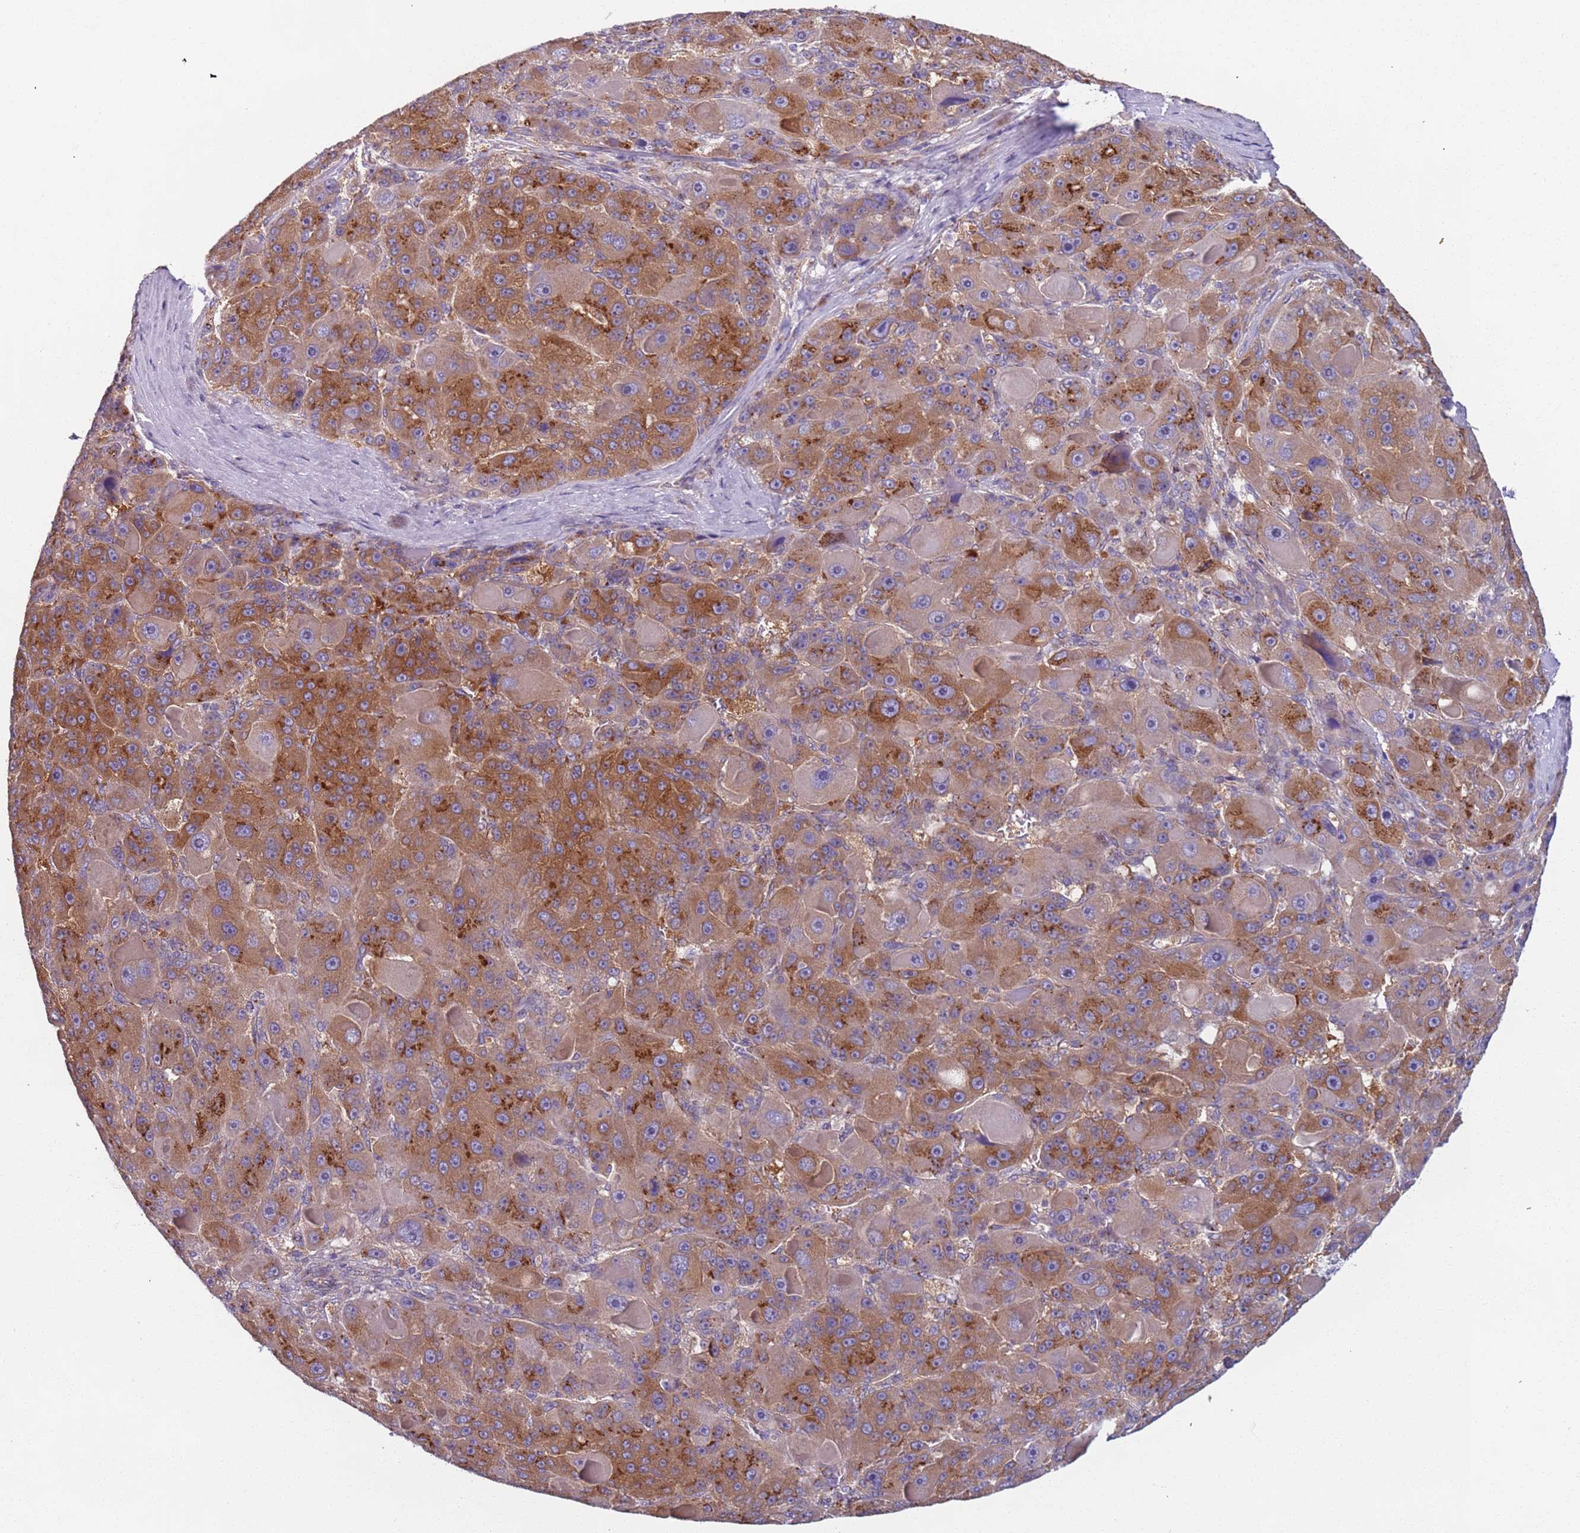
{"staining": {"intensity": "strong", "quantity": "25%-75%", "location": "cytoplasmic/membranous"}, "tissue": "liver cancer", "cell_type": "Tumor cells", "image_type": "cancer", "snomed": [{"axis": "morphology", "description": "Carcinoma, Hepatocellular, NOS"}, {"axis": "topography", "description": "Liver"}], "caption": "A brown stain labels strong cytoplasmic/membranous staining of a protein in liver cancer tumor cells.", "gene": "AKTIP", "patient": {"sex": "male", "age": 76}}